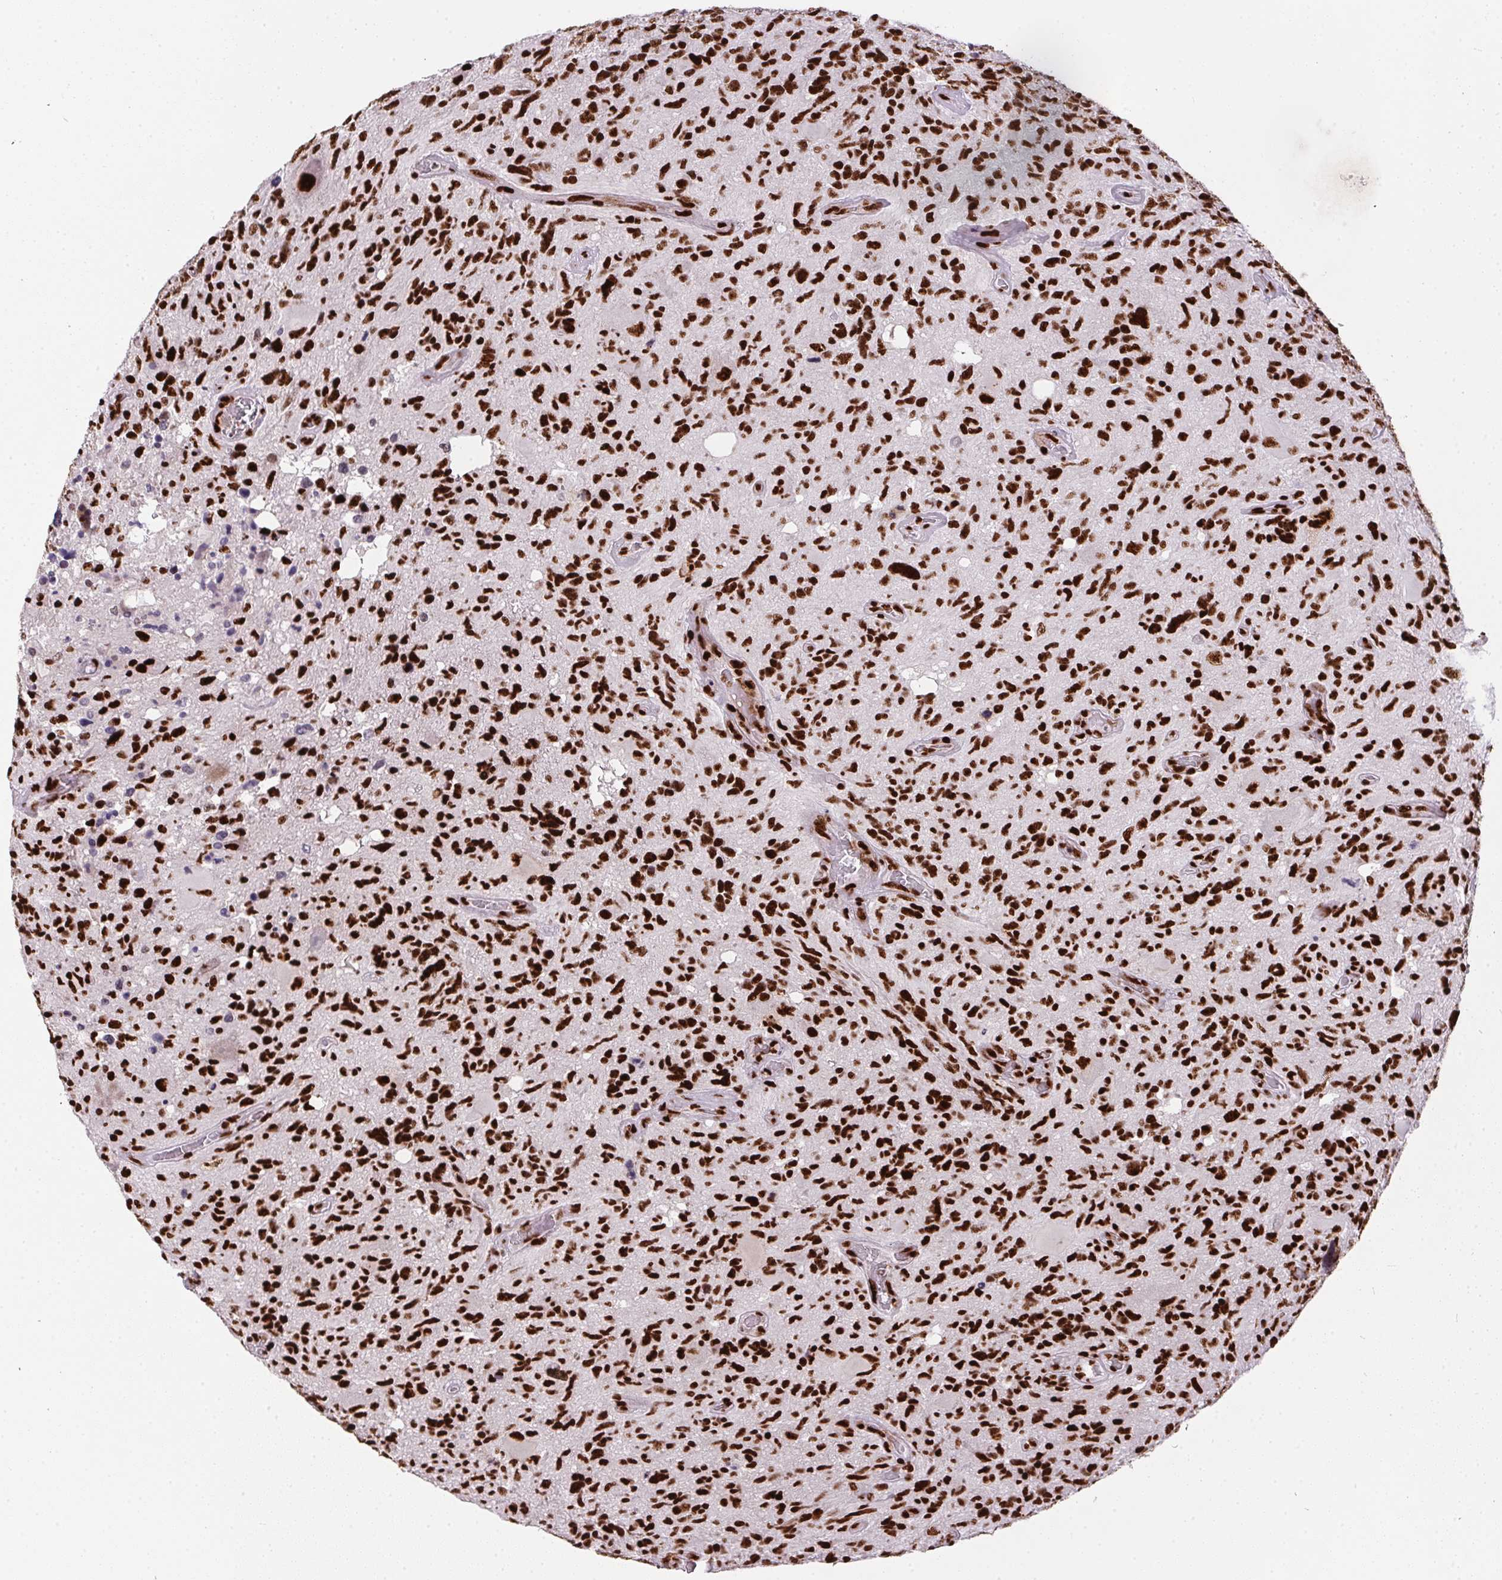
{"staining": {"intensity": "strong", "quantity": ">75%", "location": "nuclear"}, "tissue": "glioma", "cell_type": "Tumor cells", "image_type": "cancer", "snomed": [{"axis": "morphology", "description": "Glioma, malignant, High grade"}, {"axis": "topography", "description": "Brain"}], "caption": "This image demonstrates malignant high-grade glioma stained with IHC to label a protein in brown. The nuclear of tumor cells show strong positivity for the protein. Nuclei are counter-stained blue.", "gene": "PAGE3", "patient": {"sex": "male", "age": 49}}